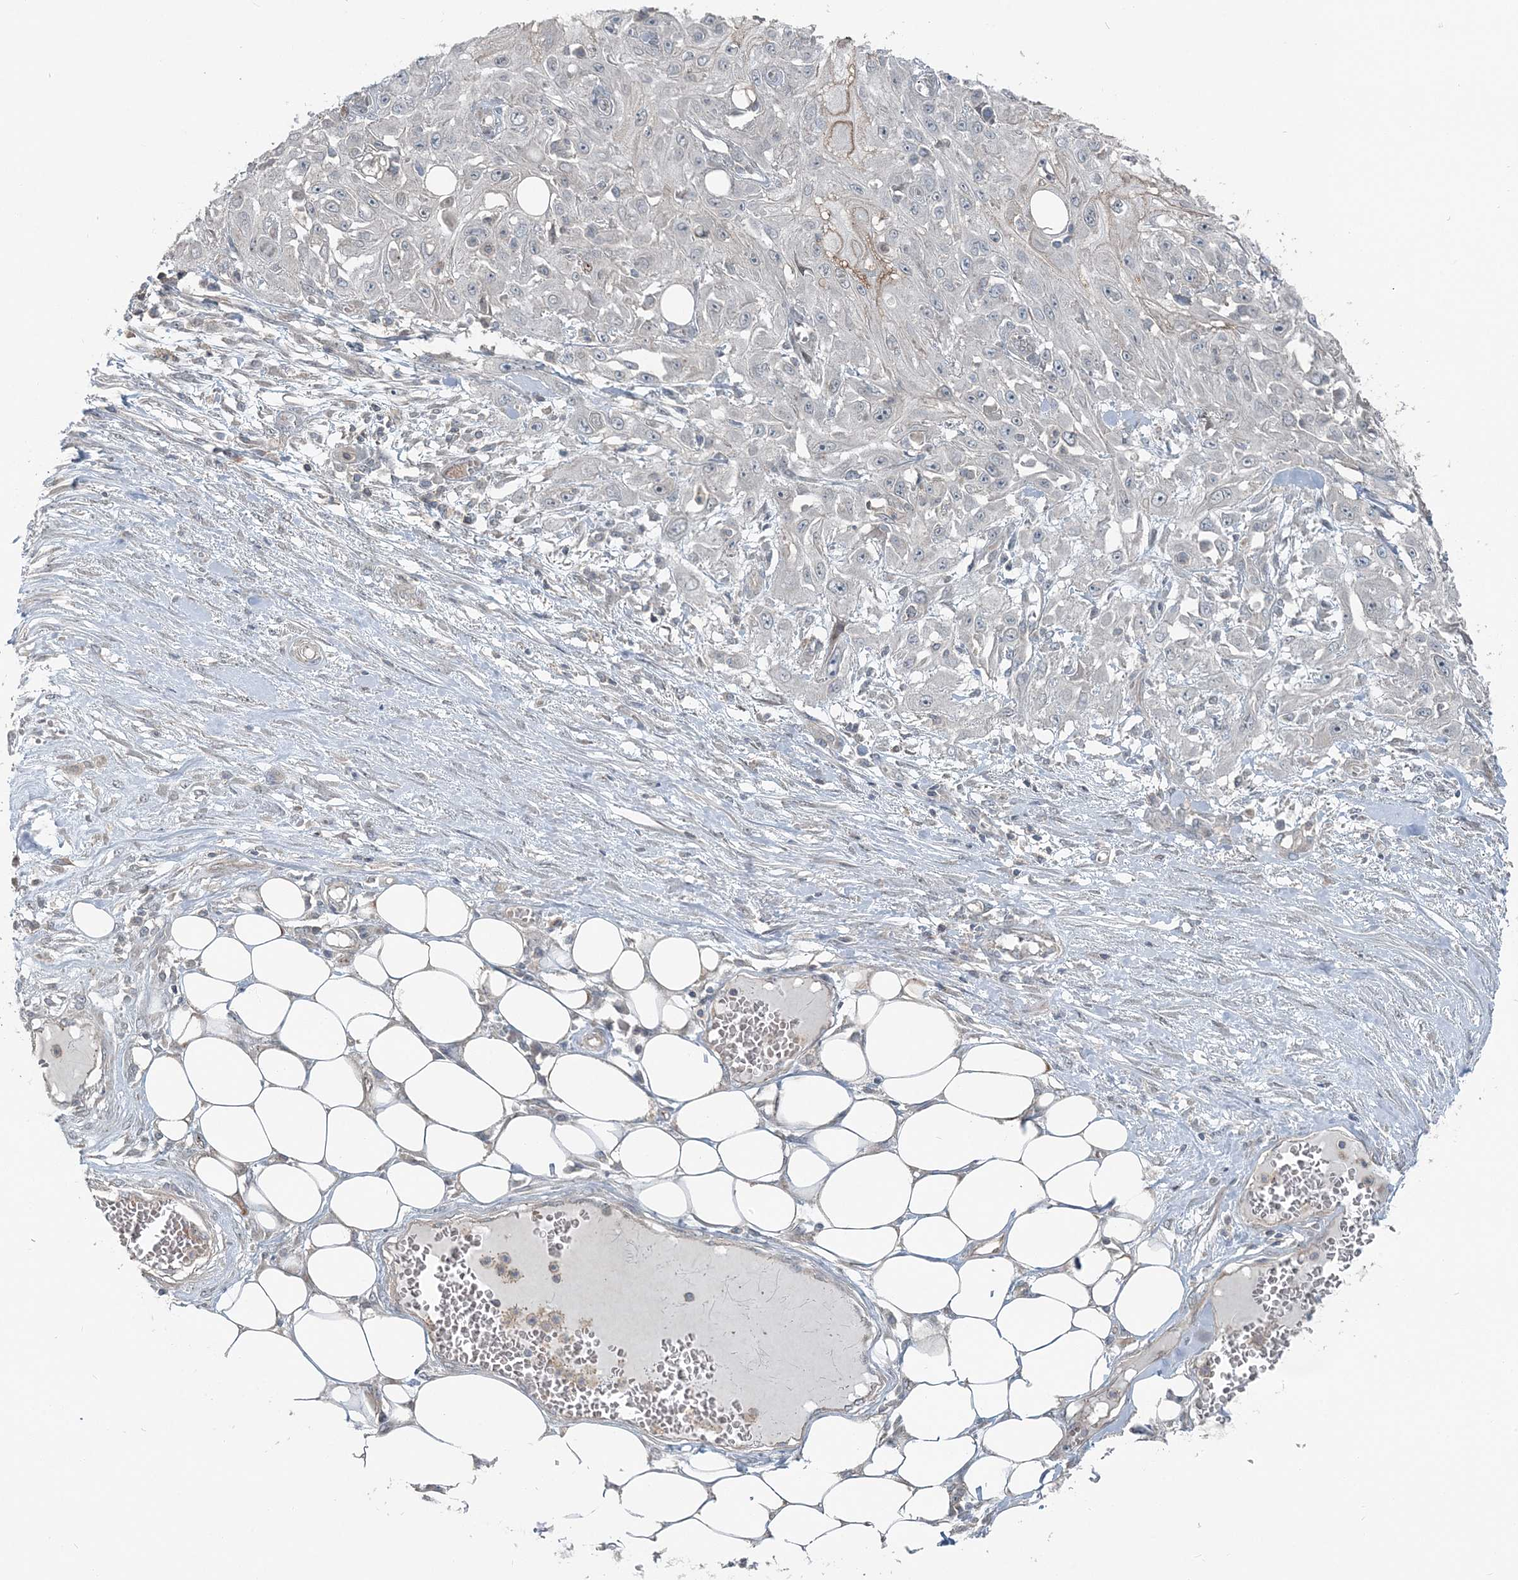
{"staining": {"intensity": "negative", "quantity": "none", "location": "none"}, "tissue": "skin cancer", "cell_type": "Tumor cells", "image_type": "cancer", "snomed": [{"axis": "morphology", "description": "Squamous cell carcinoma, NOS"}, {"axis": "morphology", "description": "Squamous cell carcinoma, metastatic, NOS"}, {"axis": "topography", "description": "Skin"}, {"axis": "topography", "description": "Lymph node"}], "caption": "Micrograph shows no significant protein positivity in tumor cells of skin cancer (squamous cell carcinoma).", "gene": "FBXL17", "patient": {"sex": "male", "age": 75}}